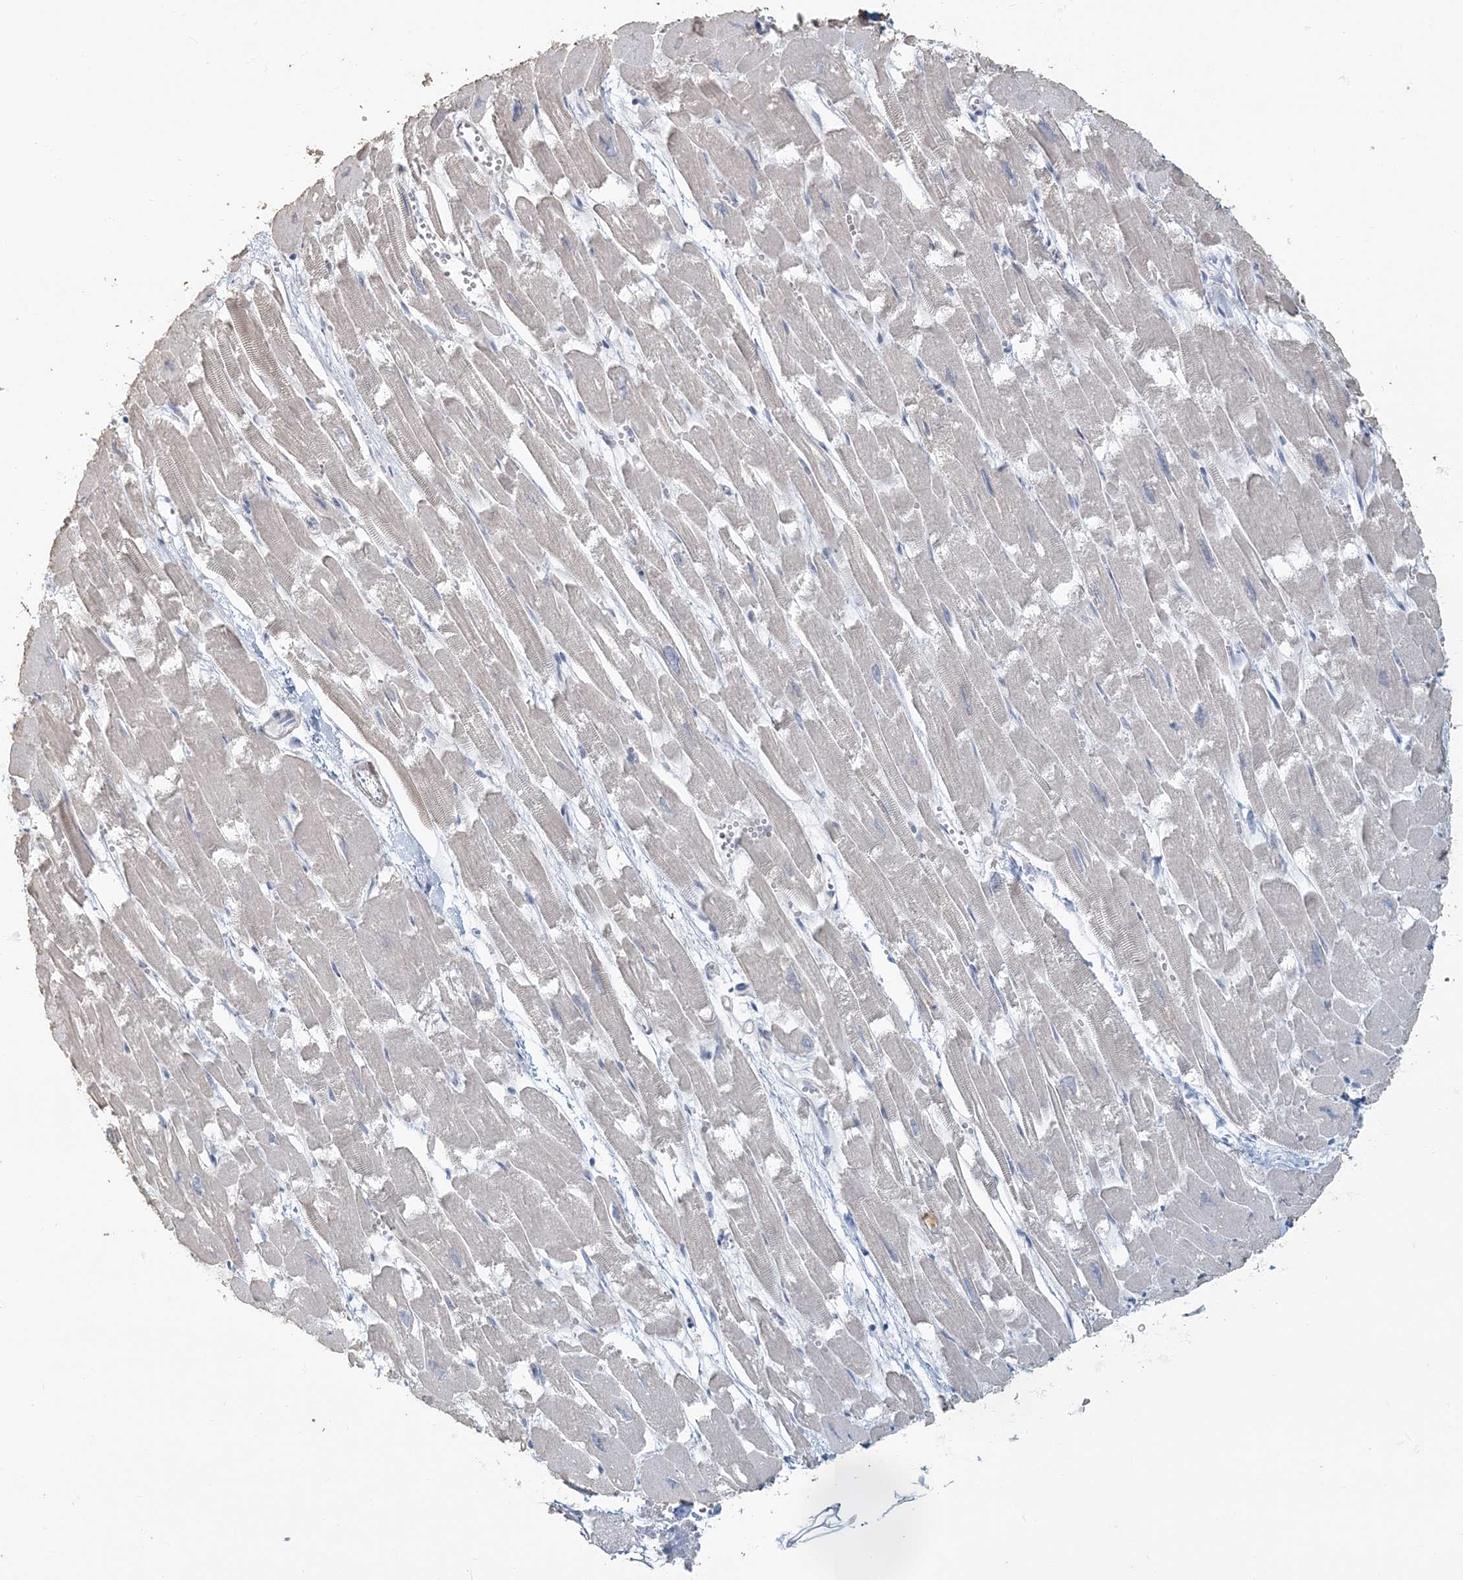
{"staining": {"intensity": "moderate", "quantity": "<25%", "location": "cytoplasmic/membranous"}, "tissue": "heart muscle", "cell_type": "Cardiomyocytes", "image_type": "normal", "snomed": [{"axis": "morphology", "description": "Normal tissue, NOS"}, {"axis": "topography", "description": "Heart"}], "caption": "A low amount of moderate cytoplasmic/membranous expression is present in about <25% of cardiomyocytes in normal heart muscle.", "gene": "MYOT", "patient": {"sex": "male", "age": 54}}